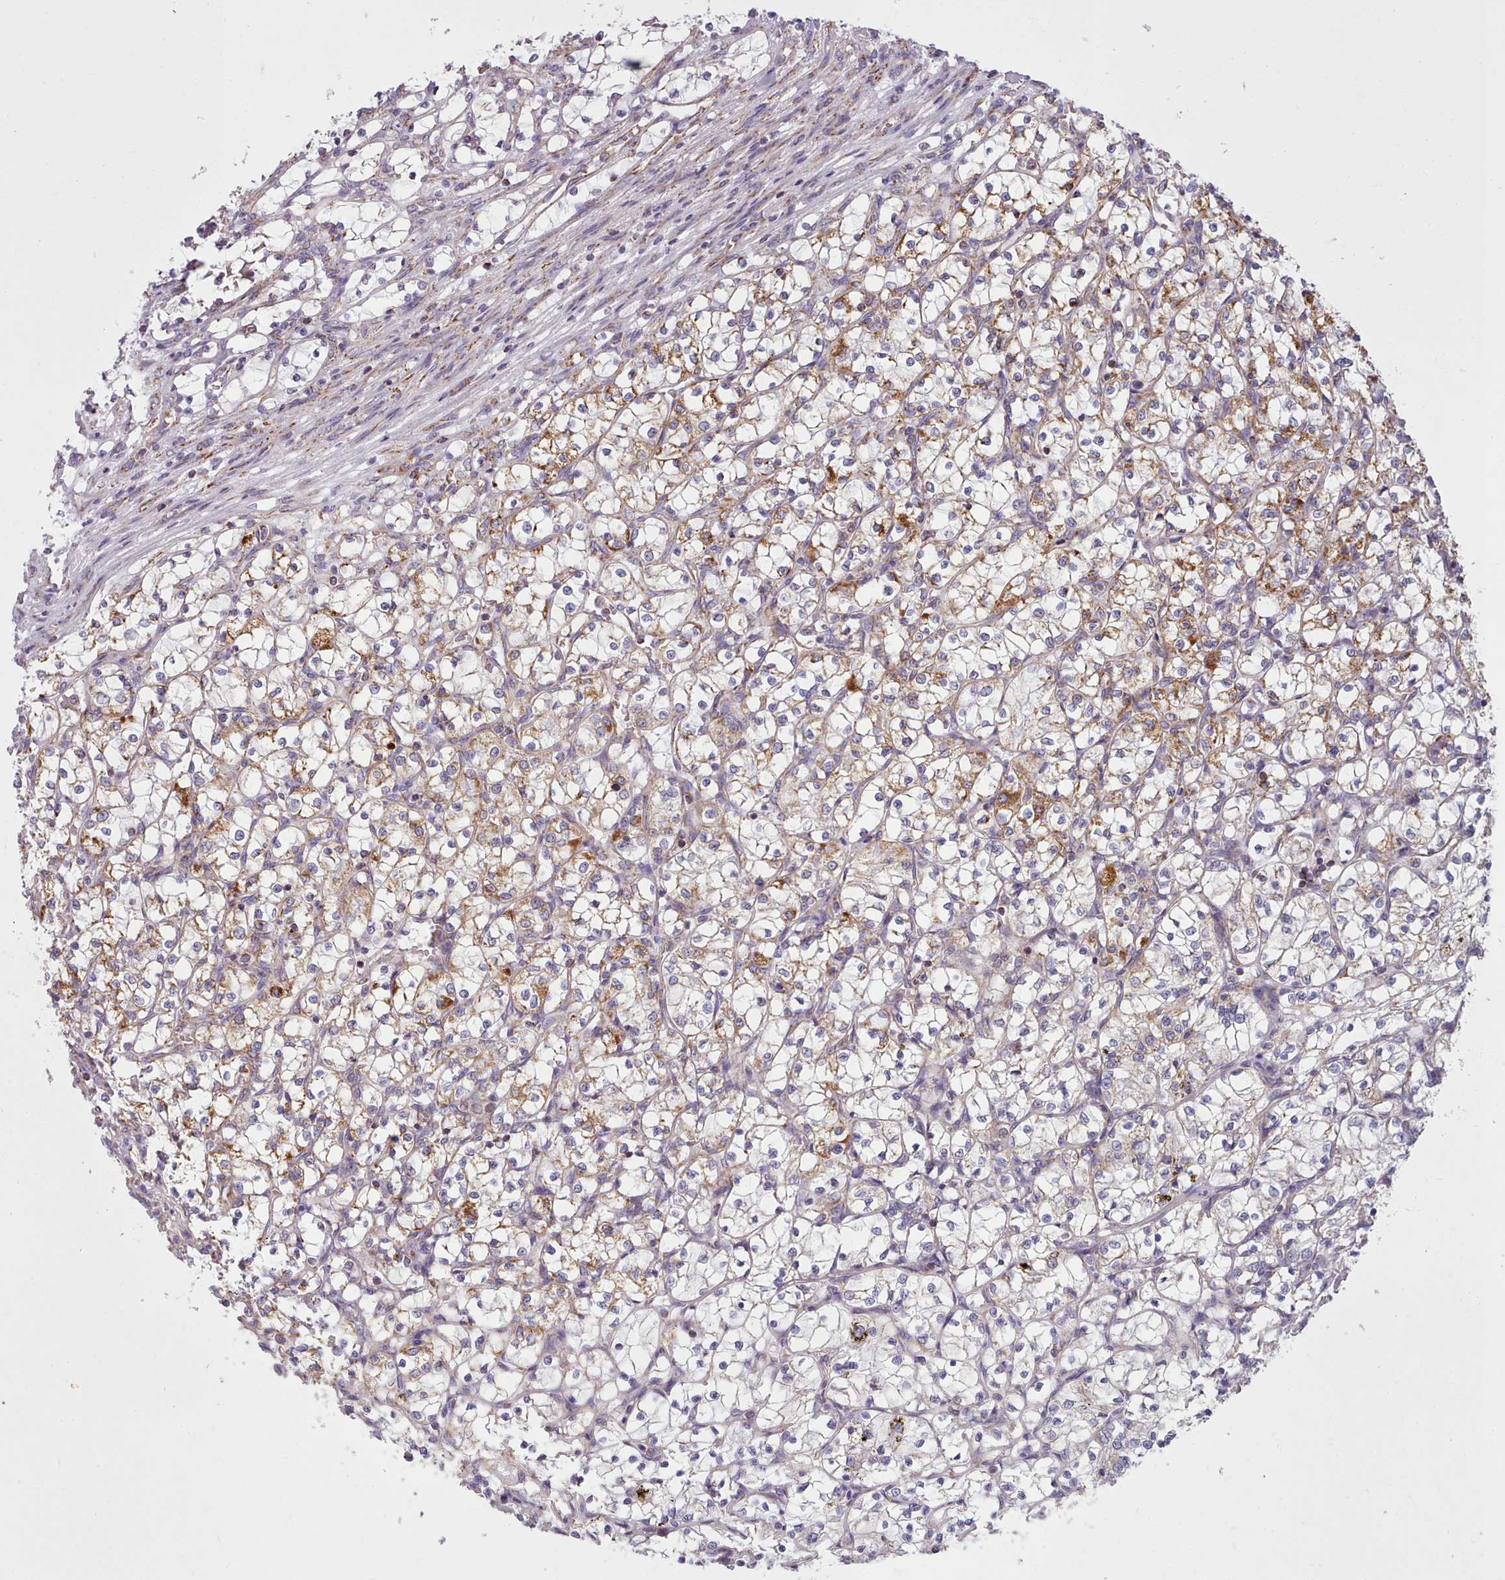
{"staining": {"intensity": "moderate", "quantity": "25%-75%", "location": "cytoplasmic/membranous"}, "tissue": "renal cancer", "cell_type": "Tumor cells", "image_type": "cancer", "snomed": [{"axis": "morphology", "description": "Adenocarcinoma, NOS"}, {"axis": "topography", "description": "Kidney"}], "caption": "Tumor cells demonstrate medium levels of moderate cytoplasmic/membranous staining in about 25%-75% of cells in human renal cancer.", "gene": "SRP54", "patient": {"sex": "female", "age": 69}}